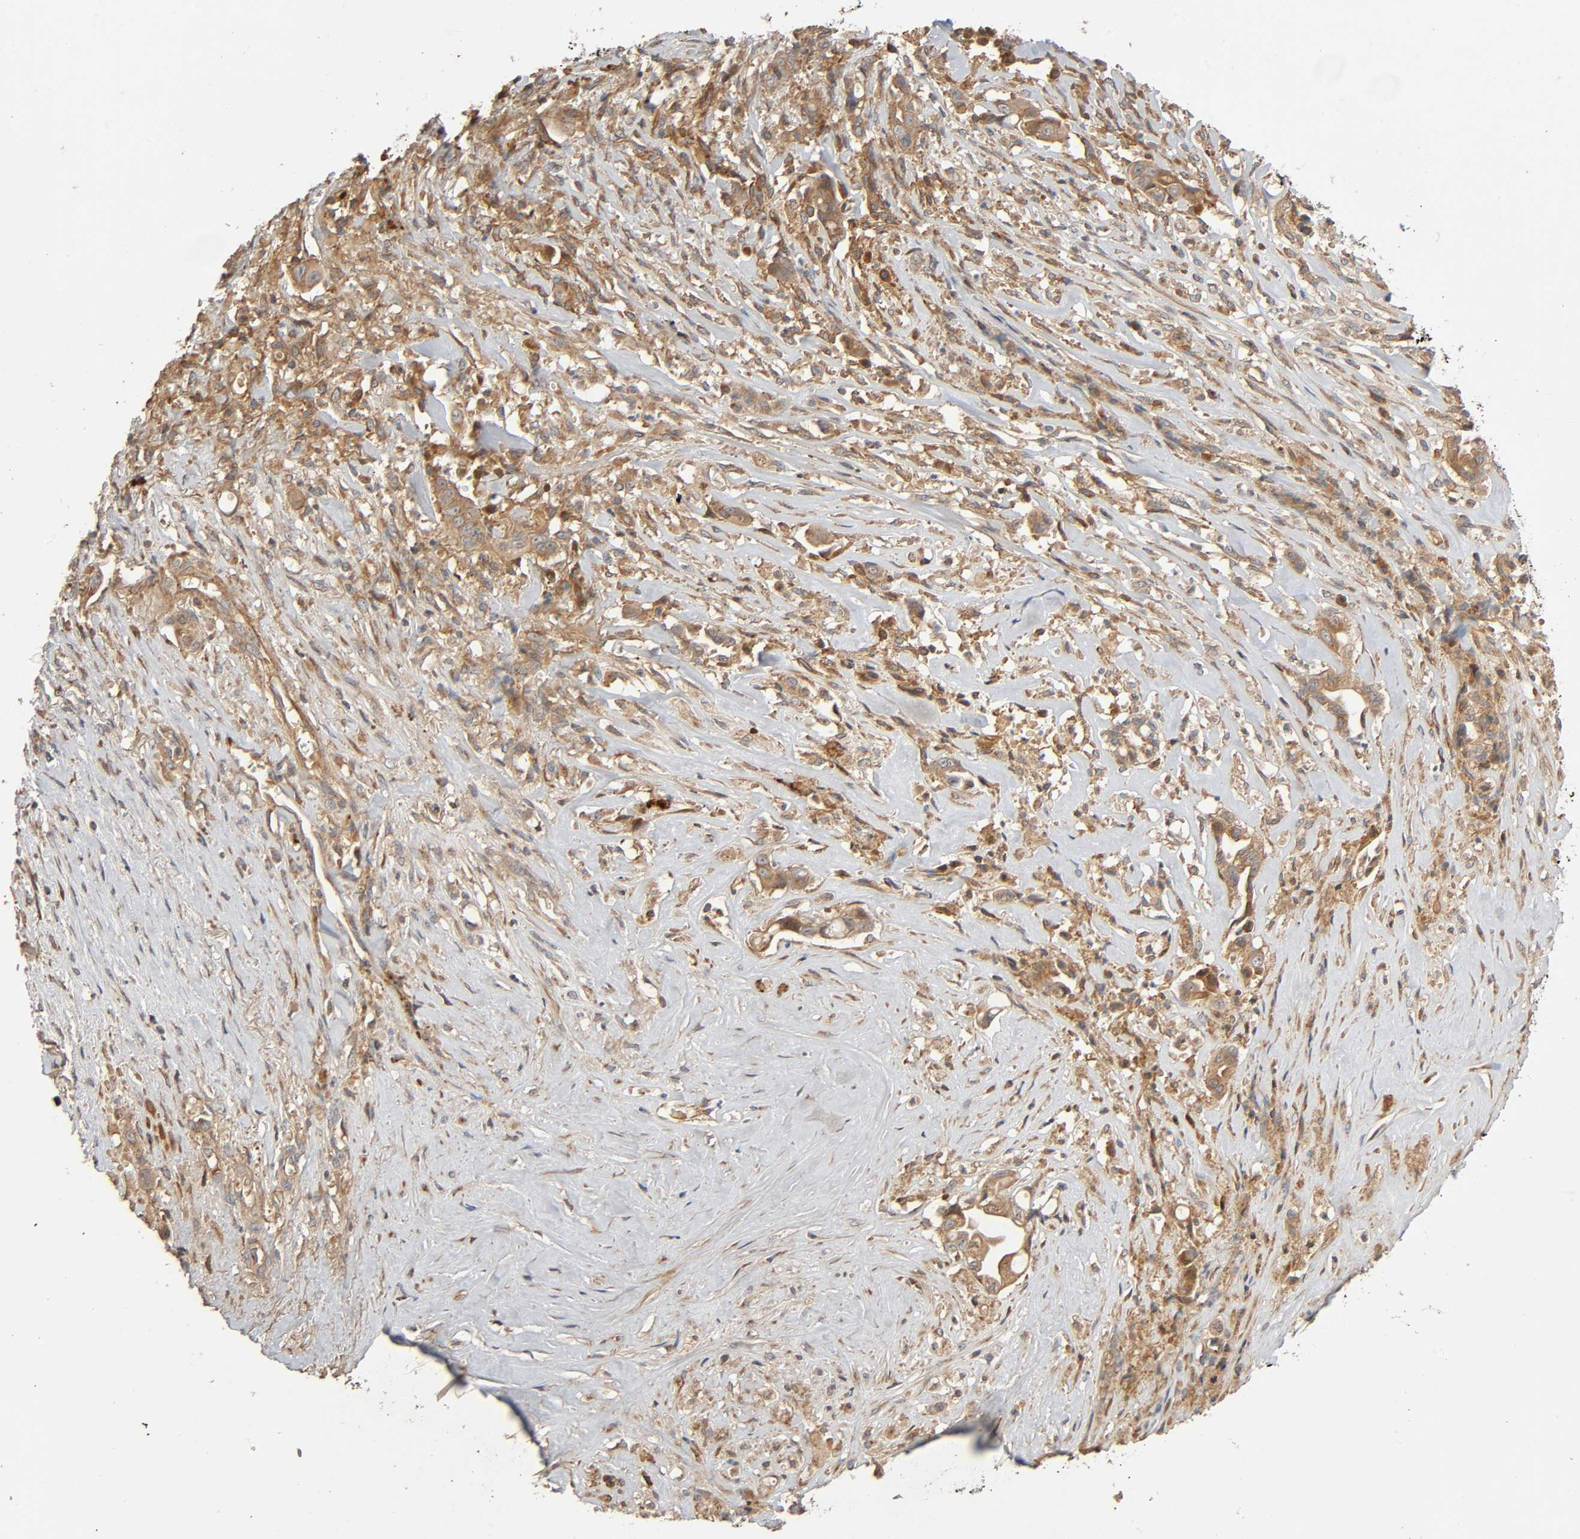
{"staining": {"intensity": "weak", "quantity": ">75%", "location": "cytoplasmic/membranous"}, "tissue": "liver cancer", "cell_type": "Tumor cells", "image_type": "cancer", "snomed": [{"axis": "morphology", "description": "Cholangiocarcinoma"}, {"axis": "topography", "description": "Liver"}], "caption": "Liver cancer stained for a protein (brown) displays weak cytoplasmic/membranous positive positivity in approximately >75% of tumor cells.", "gene": "SGSM1", "patient": {"sex": "female", "age": 70}}